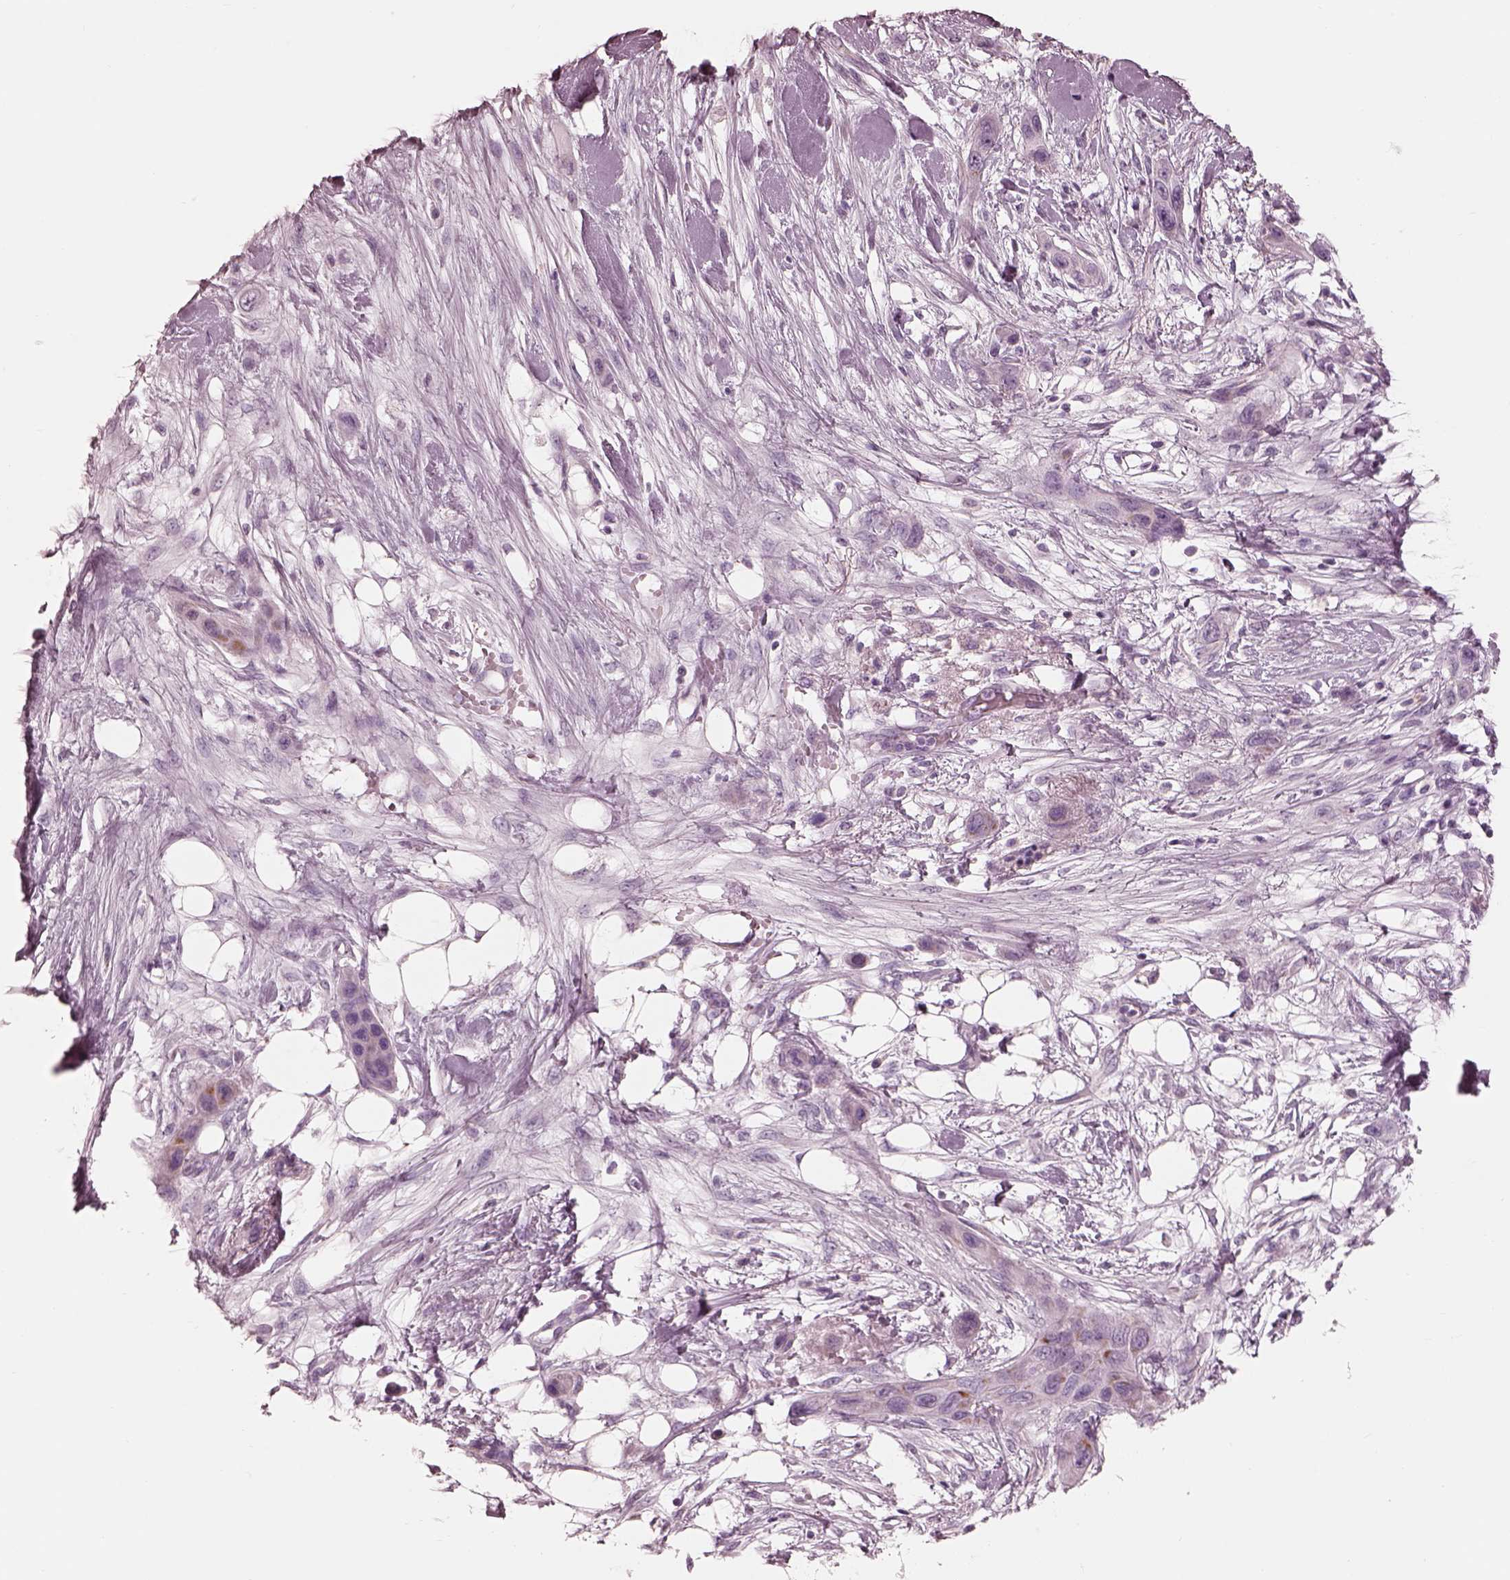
{"staining": {"intensity": "negative", "quantity": "none", "location": "none"}, "tissue": "skin cancer", "cell_type": "Tumor cells", "image_type": "cancer", "snomed": [{"axis": "morphology", "description": "Squamous cell carcinoma, NOS"}, {"axis": "topography", "description": "Skin"}], "caption": "Immunohistochemistry (IHC) histopathology image of human skin squamous cell carcinoma stained for a protein (brown), which displays no positivity in tumor cells. Brightfield microscopy of immunohistochemistry (IHC) stained with DAB (3,3'-diaminobenzidine) (brown) and hematoxylin (blue), captured at high magnification.", "gene": "CADM2", "patient": {"sex": "male", "age": 79}}